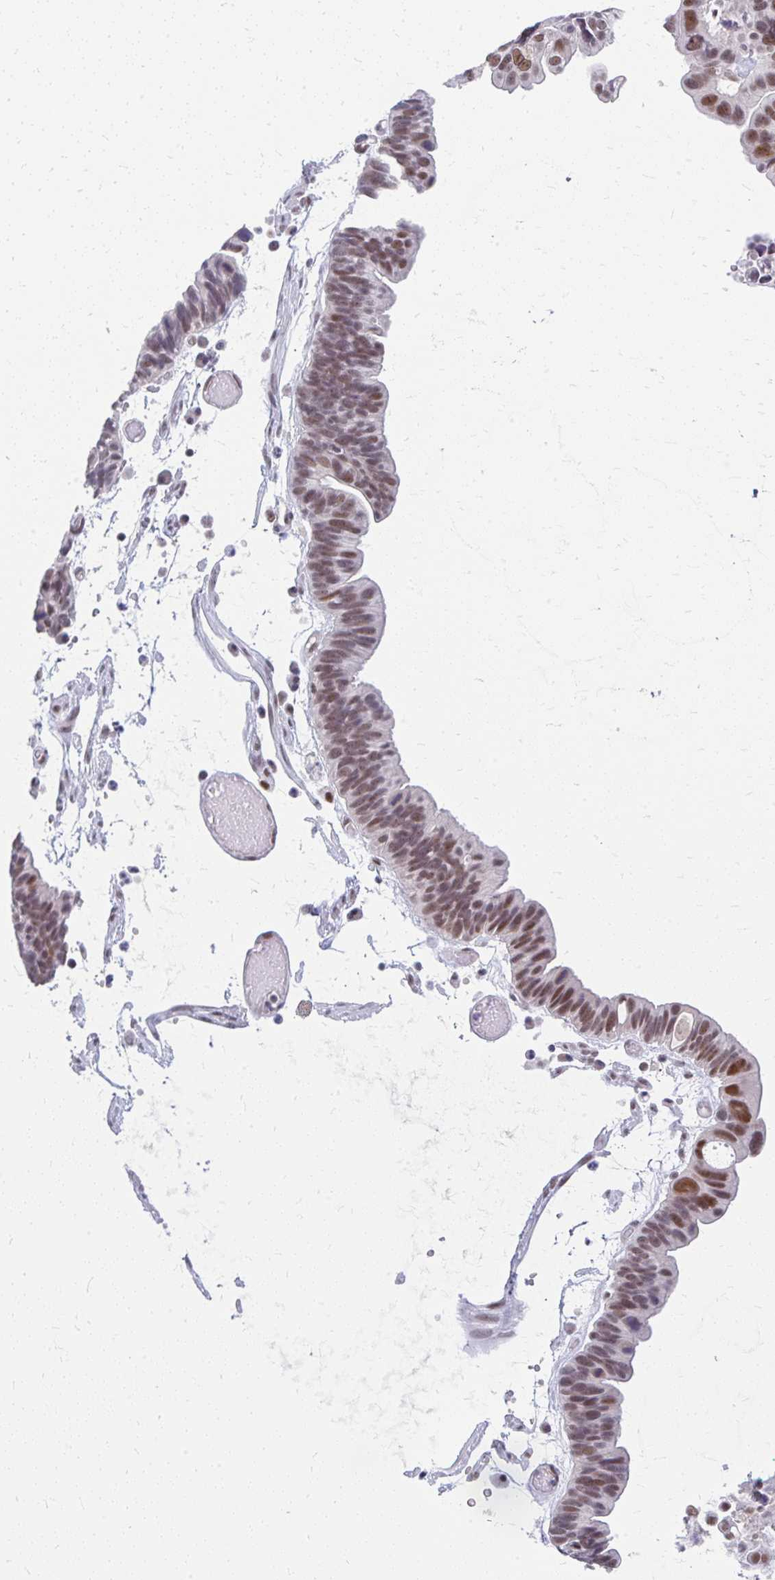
{"staining": {"intensity": "moderate", "quantity": ">75%", "location": "nuclear"}, "tissue": "ovarian cancer", "cell_type": "Tumor cells", "image_type": "cancer", "snomed": [{"axis": "morphology", "description": "Cystadenocarcinoma, serous, NOS"}, {"axis": "topography", "description": "Ovary"}], "caption": "Moderate nuclear staining for a protein is identified in about >75% of tumor cells of serous cystadenocarcinoma (ovarian) using immunohistochemistry (IHC).", "gene": "GTF2H1", "patient": {"sex": "female", "age": 56}}